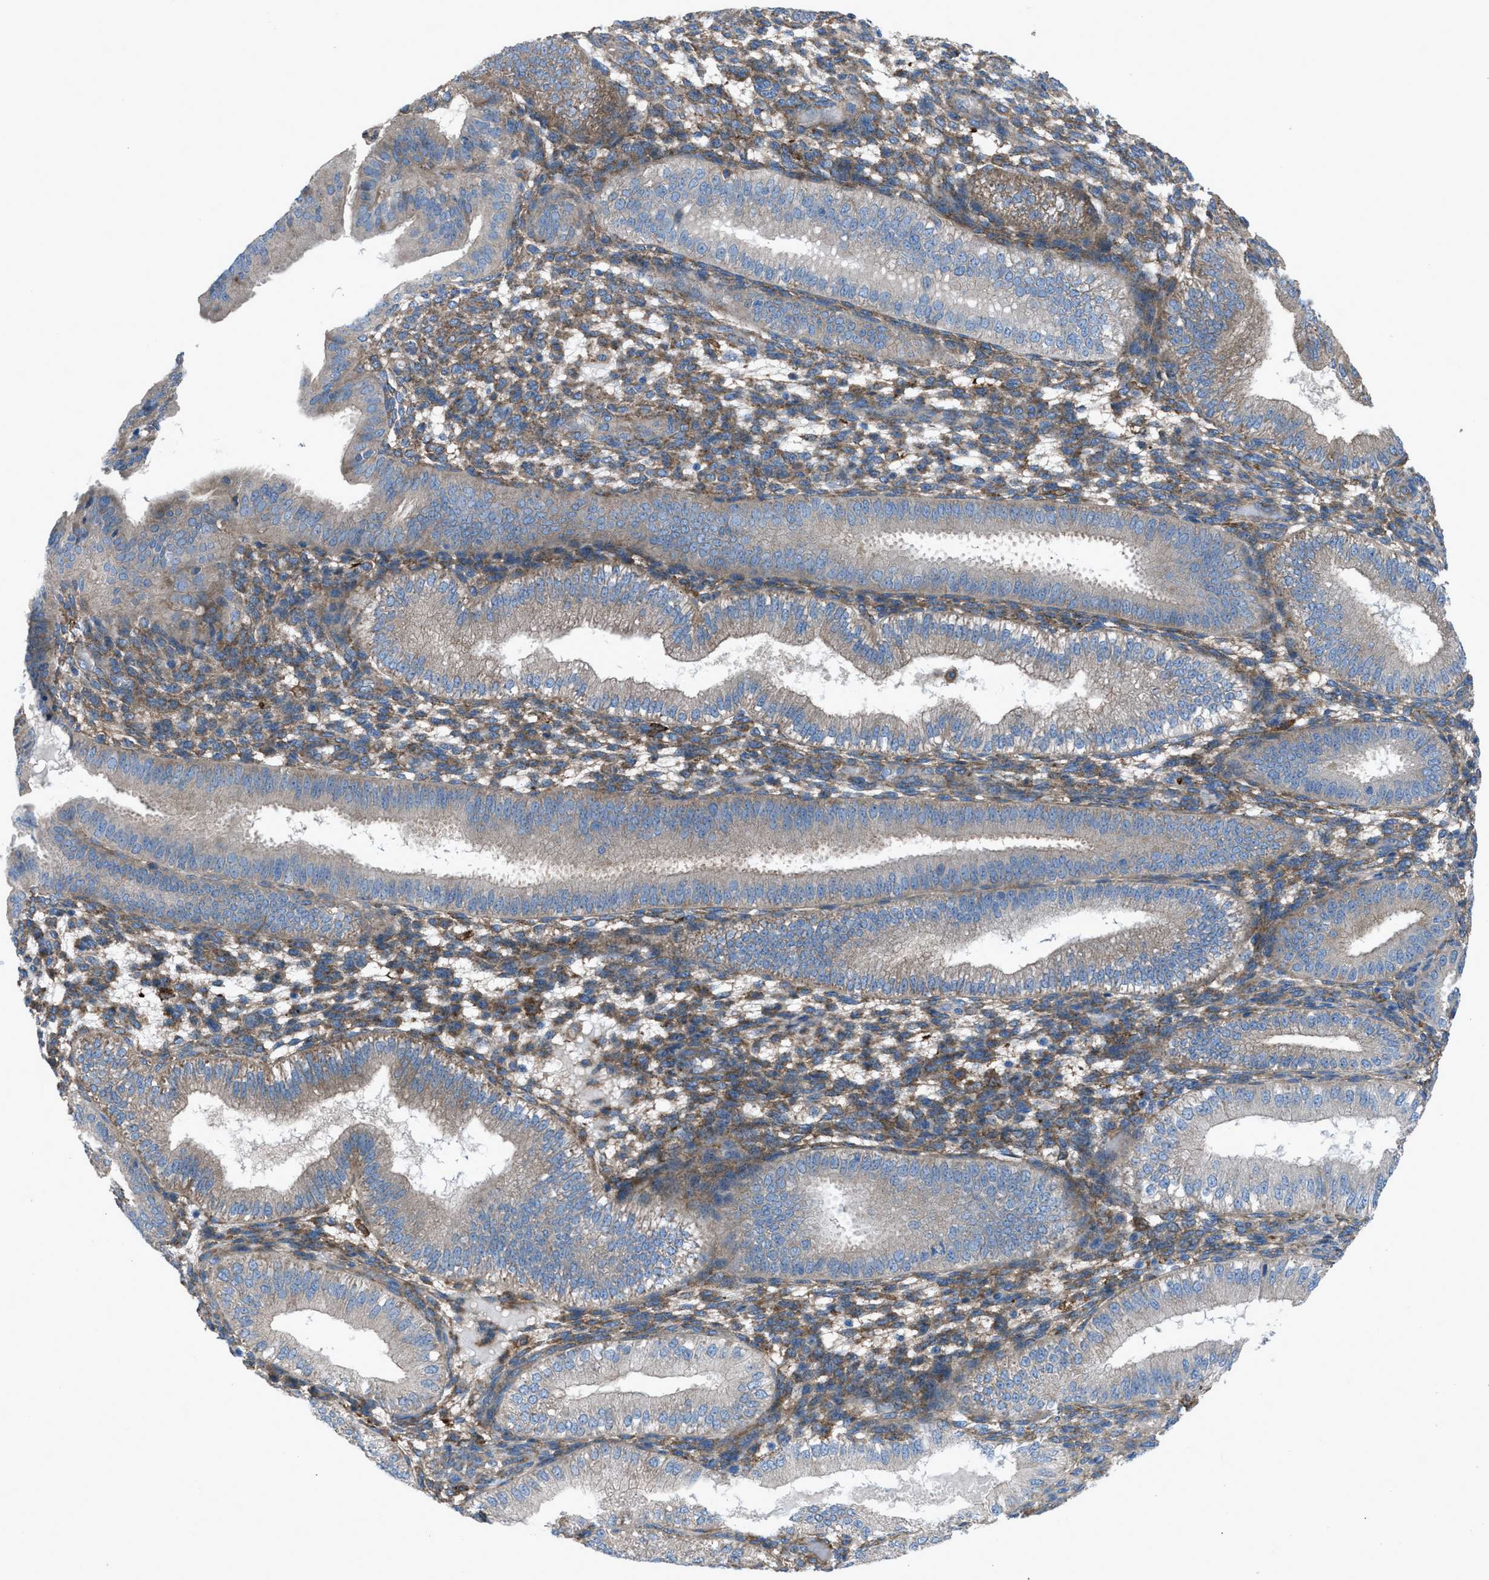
{"staining": {"intensity": "negative", "quantity": "none", "location": "none"}, "tissue": "endometrium", "cell_type": "Cells in endometrial stroma", "image_type": "normal", "snomed": [{"axis": "morphology", "description": "Normal tissue, NOS"}, {"axis": "topography", "description": "Endometrium"}], "caption": "Endometrium was stained to show a protein in brown. There is no significant positivity in cells in endometrial stroma.", "gene": "EGFR", "patient": {"sex": "female", "age": 39}}